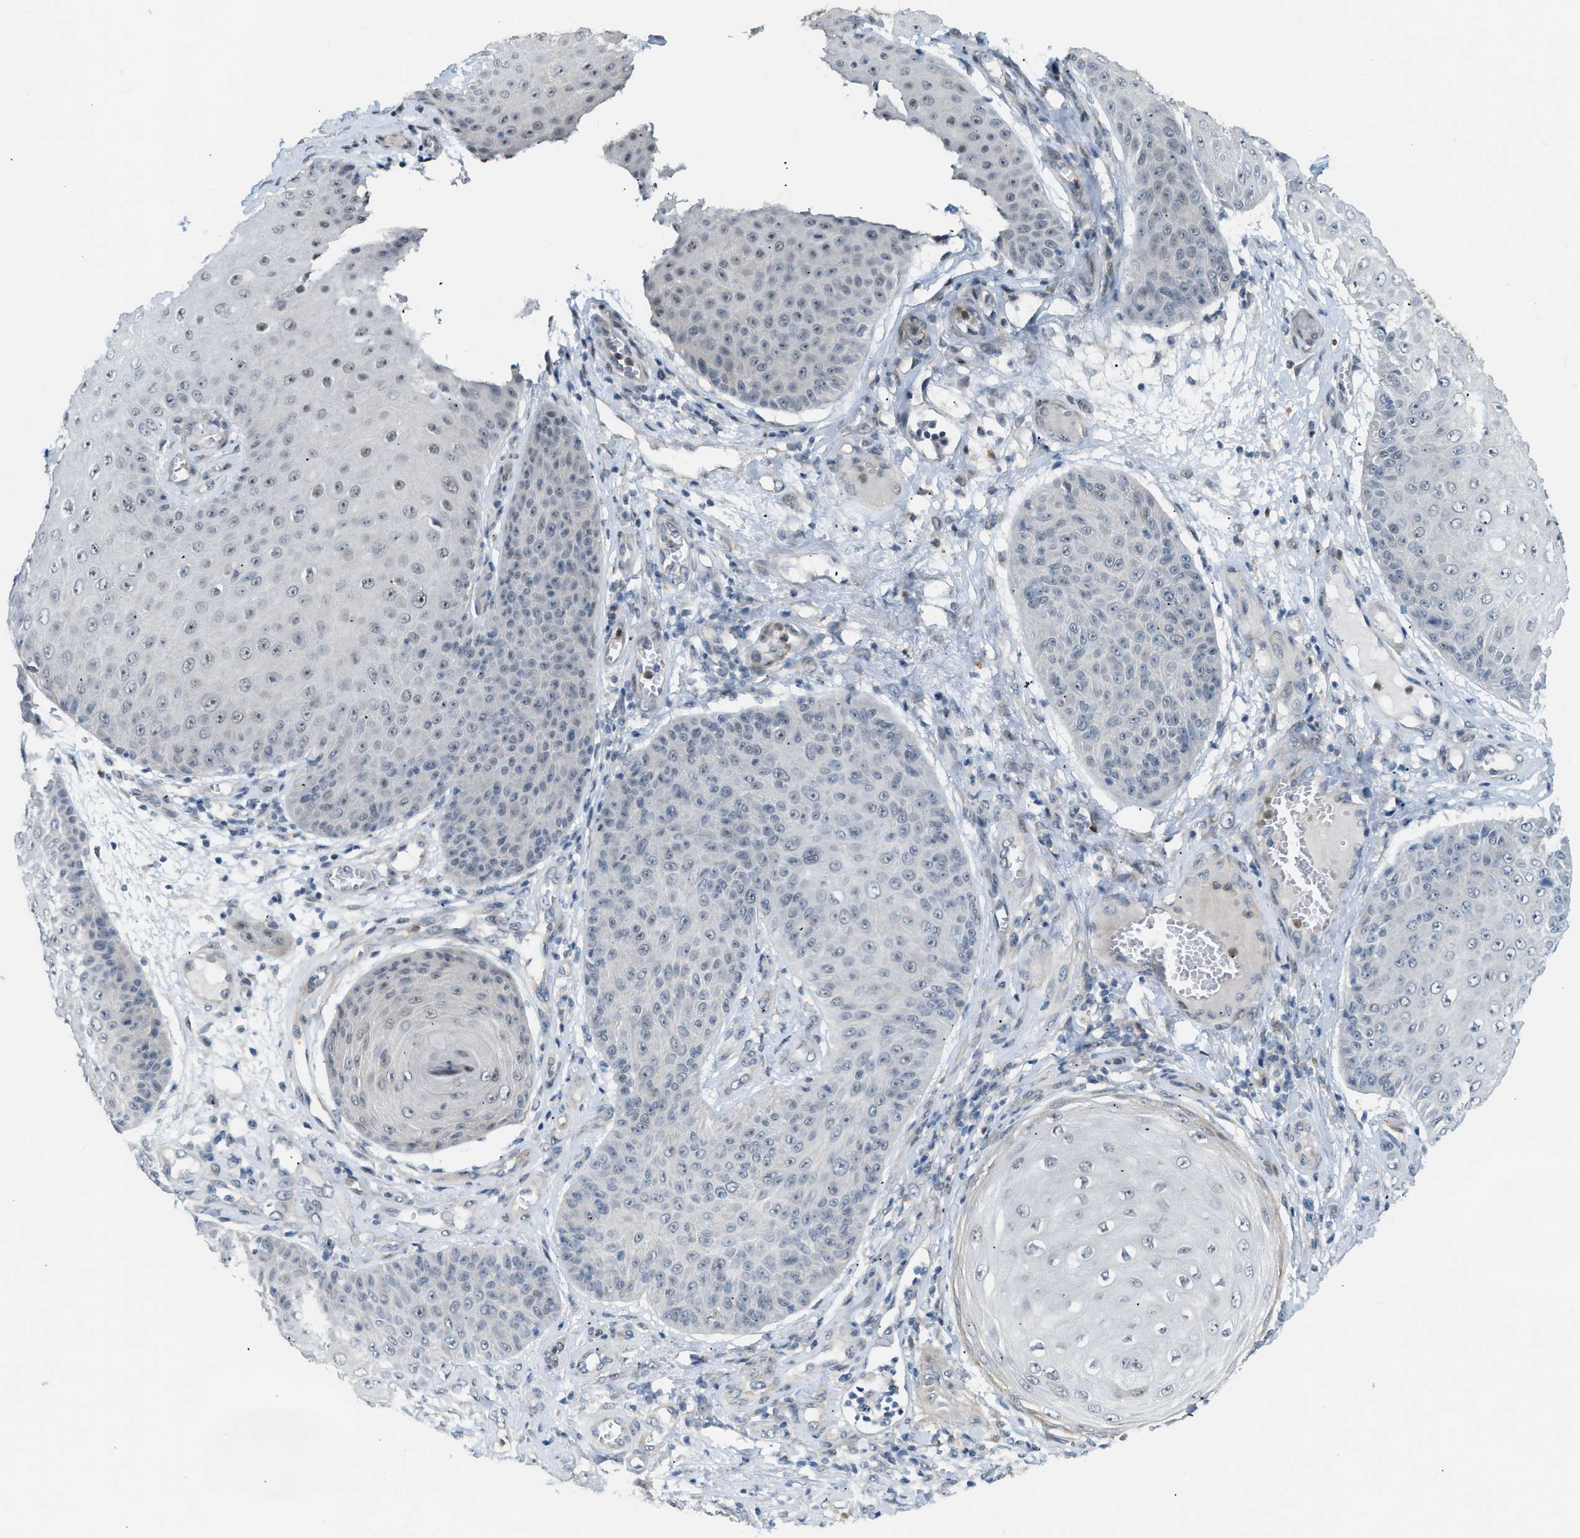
{"staining": {"intensity": "weak", "quantity": "<25%", "location": "cytoplasmic/membranous"}, "tissue": "skin cancer", "cell_type": "Tumor cells", "image_type": "cancer", "snomed": [{"axis": "morphology", "description": "Squamous cell carcinoma, NOS"}, {"axis": "topography", "description": "Skin"}], "caption": "This is a photomicrograph of immunohistochemistry staining of squamous cell carcinoma (skin), which shows no staining in tumor cells.", "gene": "ZNF408", "patient": {"sex": "male", "age": 74}}